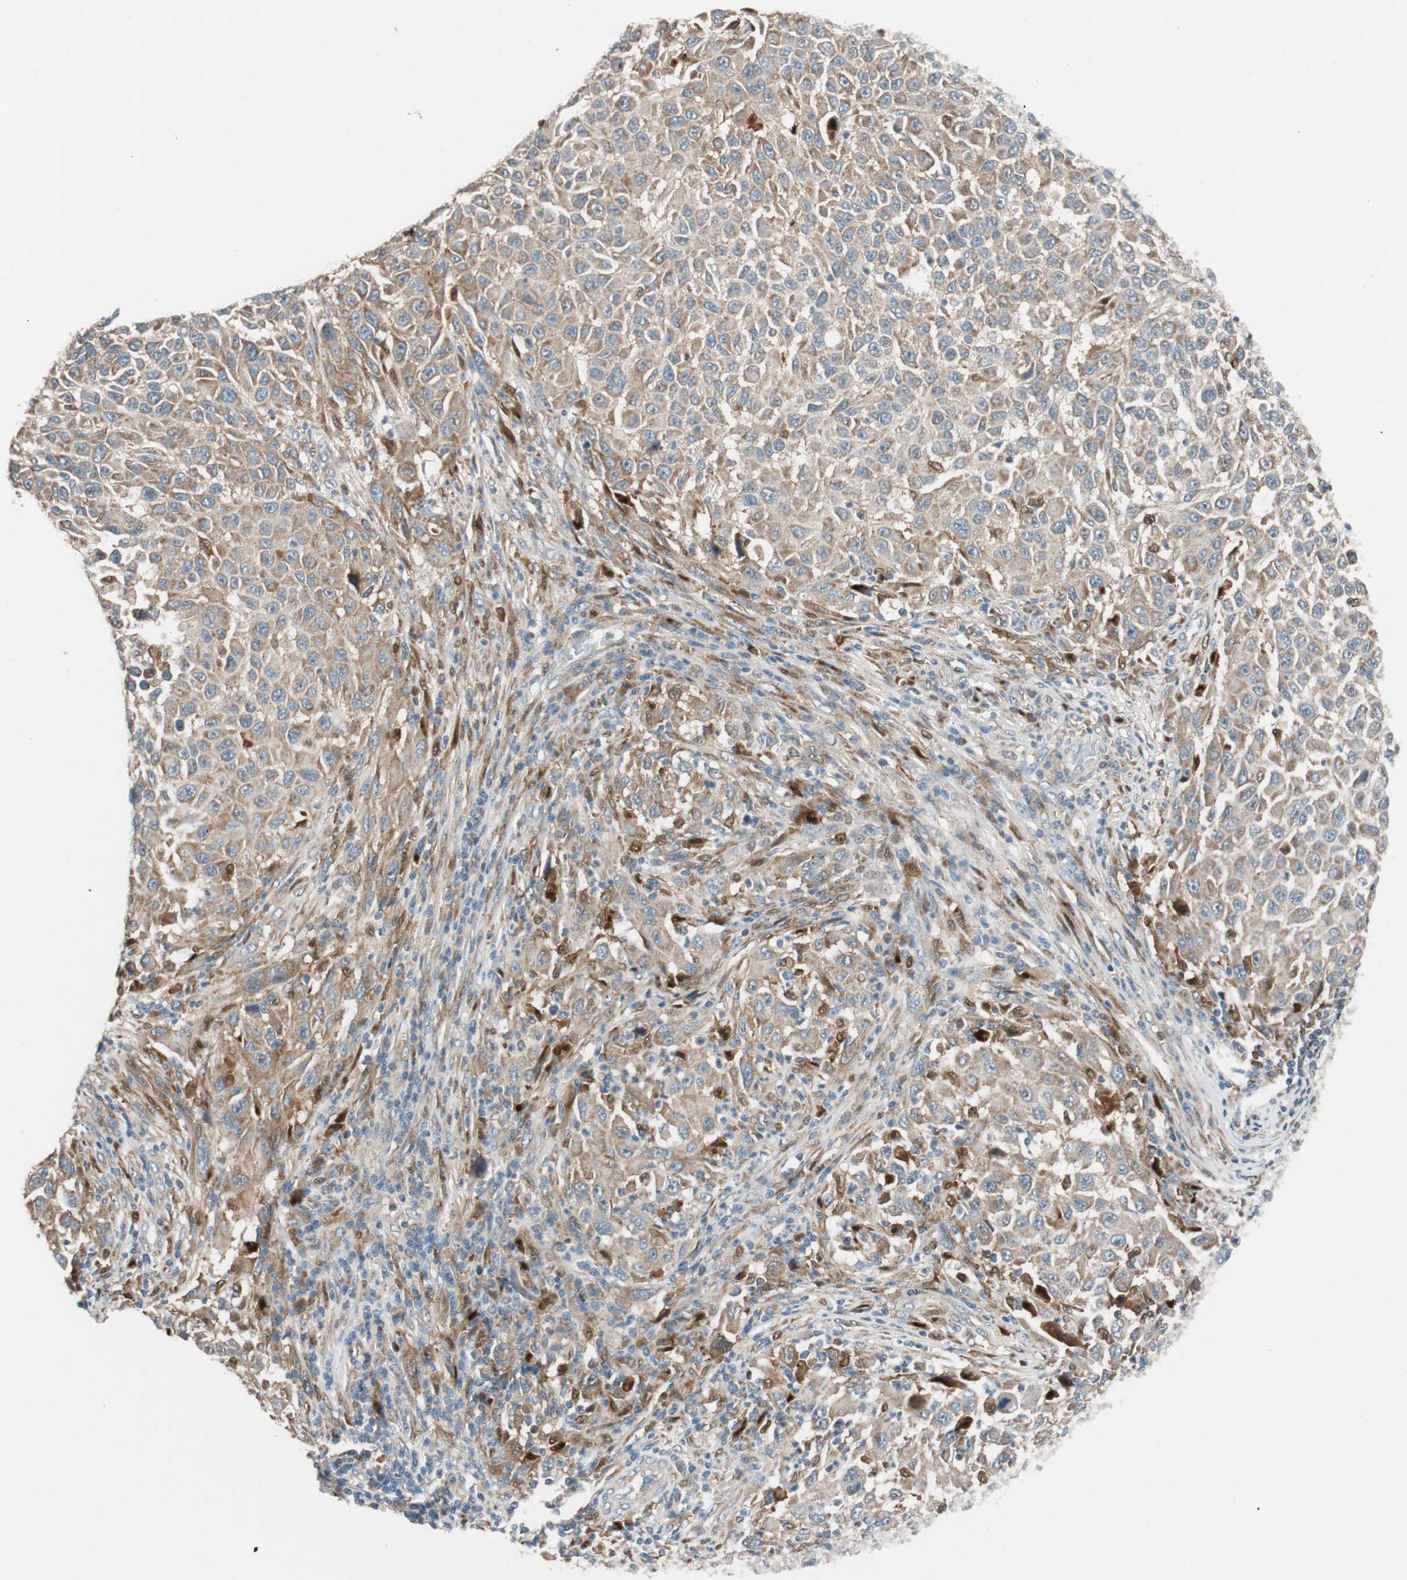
{"staining": {"intensity": "moderate", "quantity": ">75%", "location": "cytoplasmic/membranous"}, "tissue": "melanoma", "cell_type": "Tumor cells", "image_type": "cancer", "snomed": [{"axis": "morphology", "description": "Malignant melanoma, Metastatic site"}, {"axis": "topography", "description": "Lymph node"}], "caption": "Tumor cells exhibit medium levels of moderate cytoplasmic/membranous positivity in approximately >75% of cells in human melanoma. Ihc stains the protein in brown and the nuclei are stained blue.", "gene": "FAAH", "patient": {"sex": "male", "age": 61}}